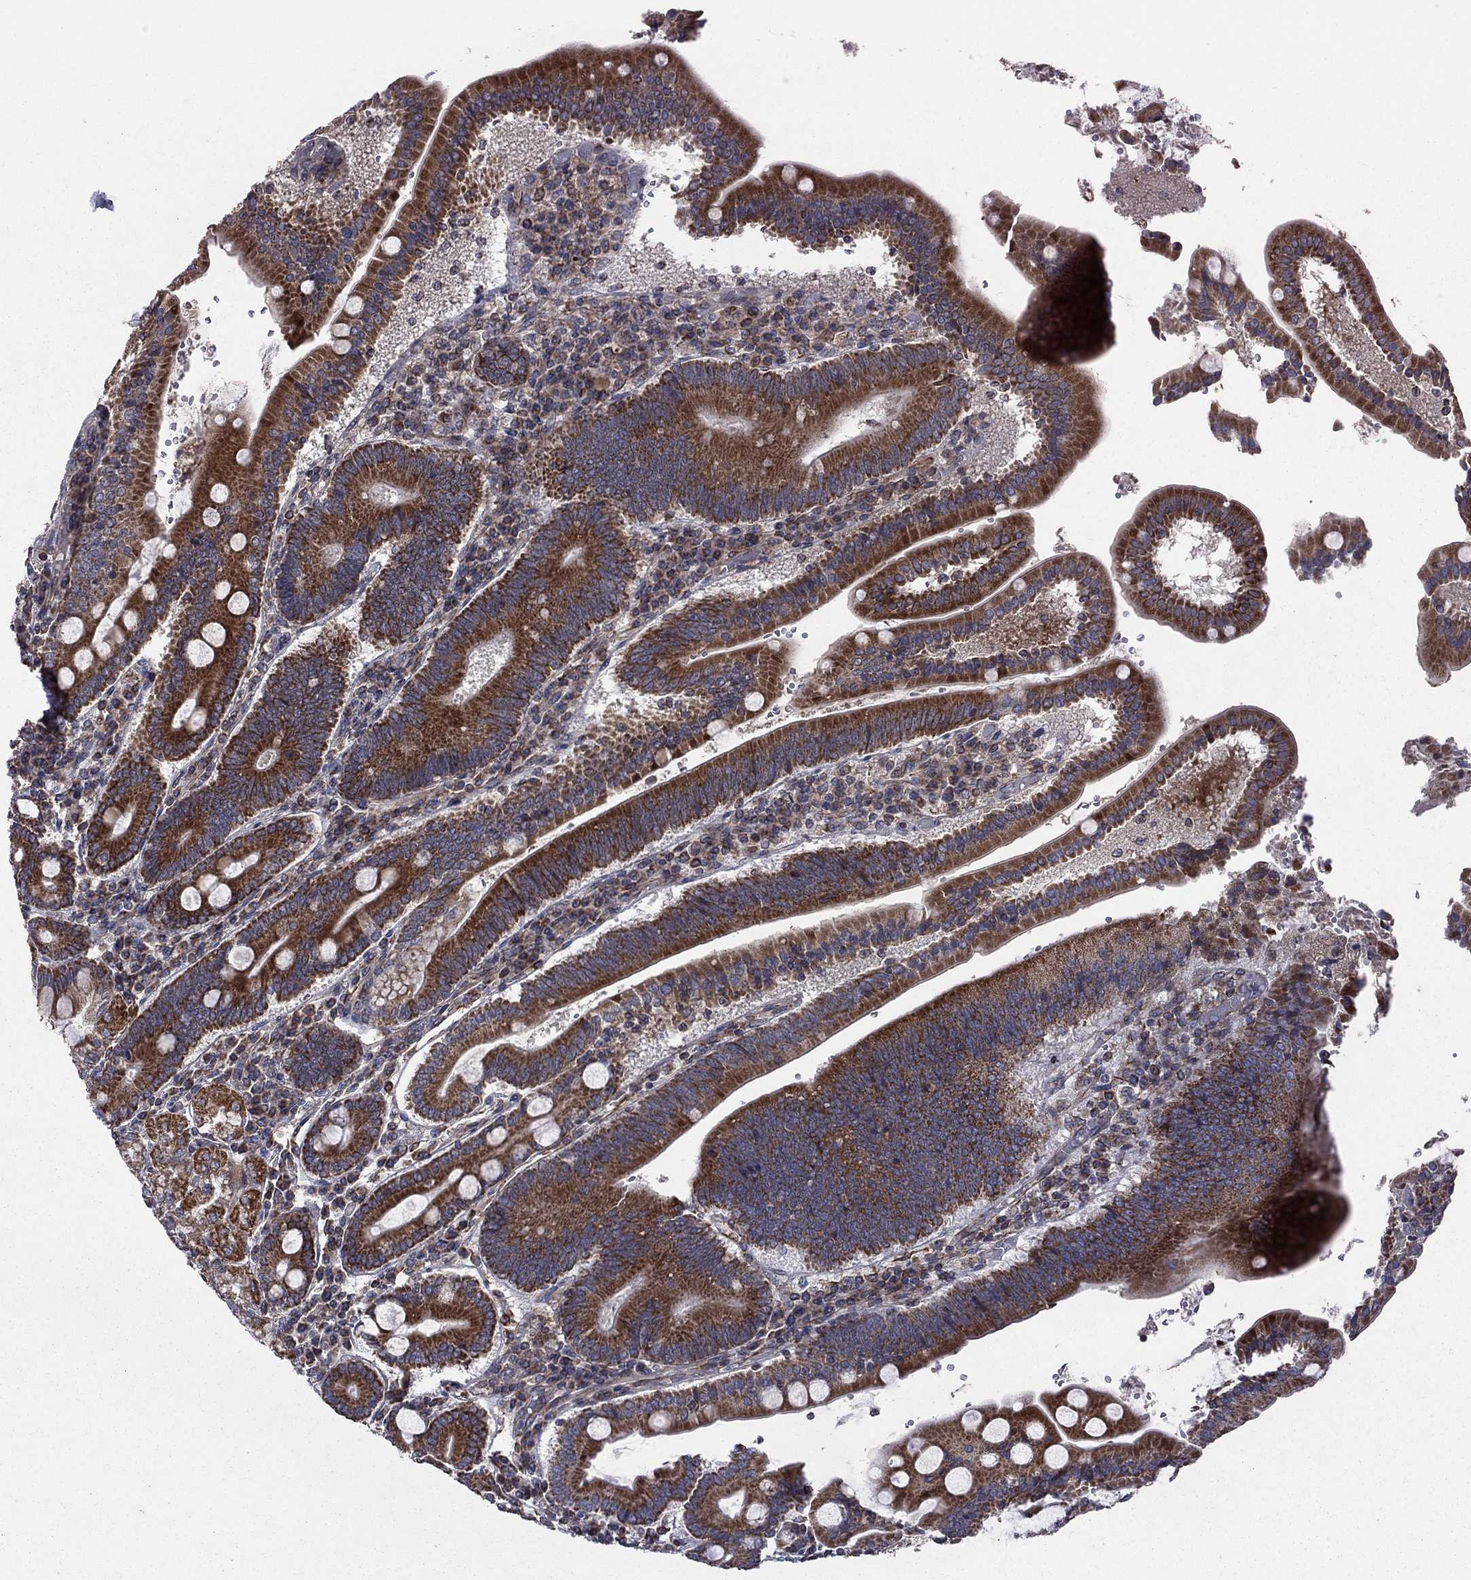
{"staining": {"intensity": "strong", "quantity": ">75%", "location": "cytoplasmic/membranous"}, "tissue": "duodenum", "cell_type": "Glandular cells", "image_type": "normal", "snomed": [{"axis": "morphology", "description": "Normal tissue, NOS"}, {"axis": "topography", "description": "Duodenum"}], "caption": "Immunohistochemical staining of unremarkable duodenum exhibits strong cytoplasmic/membranous protein positivity in approximately >75% of glandular cells. The protein of interest is stained brown, and the nuclei are stained in blue (DAB IHC with brightfield microscopy, high magnification).", "gene": "NDUFC1", "patient": {"sex": "female", "age": 62}}